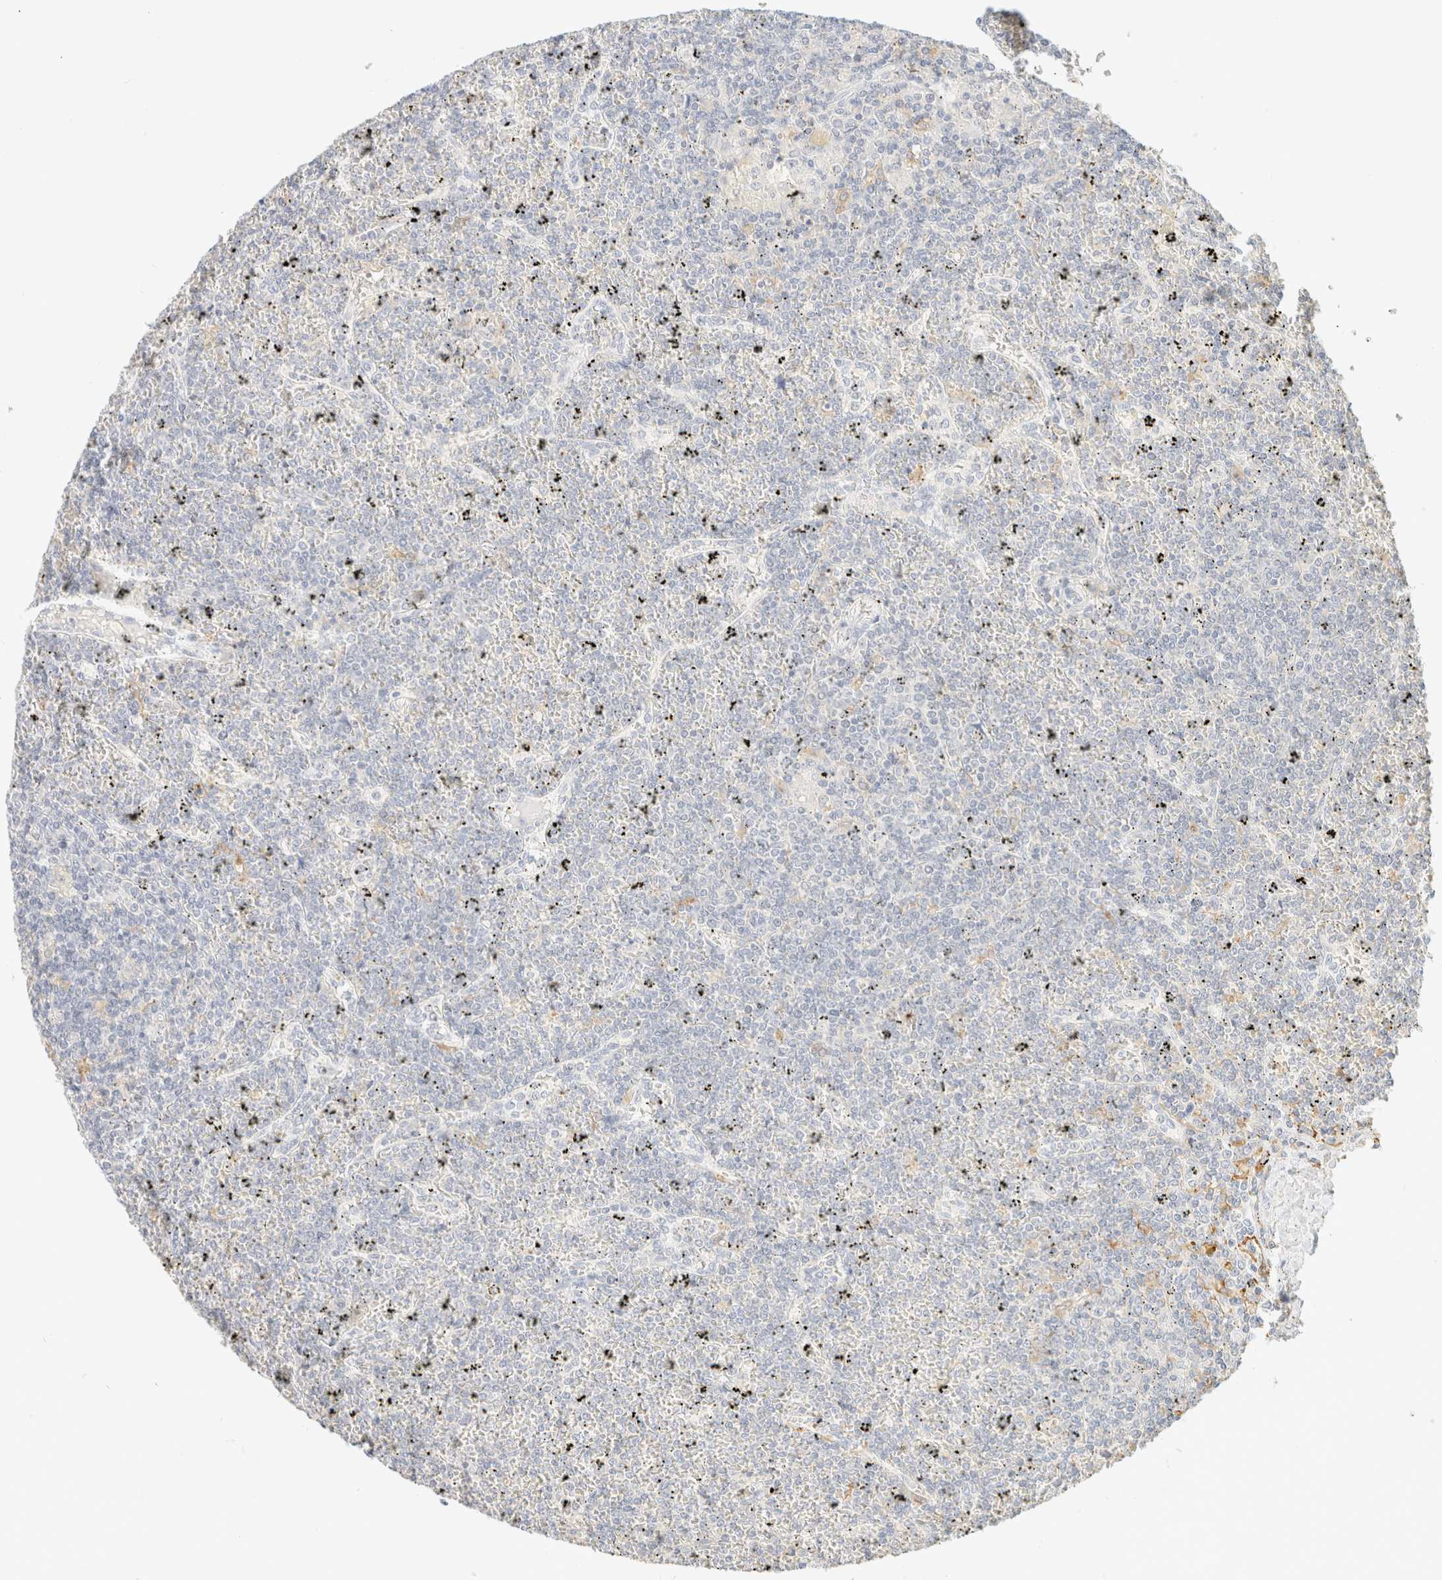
{"staining": {"intensity": "negative", "quantity": "none", "location": "none"}, "tissue": "lymphoma", "cell_type": "Tumor cells", "image_type": "cancer", "snomed": [{"axis": "morphology", "description": "Malignant lymphoma, non-Hodgkin's type, Low grade"}, {"axis": "topography", "description": "Spleen"}], "caption": "DAB immunohistochemical staining of human lymphoma reveals no significant expression in tumor cells. The staining is performed using DAB (3,3'-diaminobenzidine) brown chromogen with nuclei counter-stained in using hematoxylin.", "gene": "TIMD4", "patient": {"sex": "female", "age": 19}}